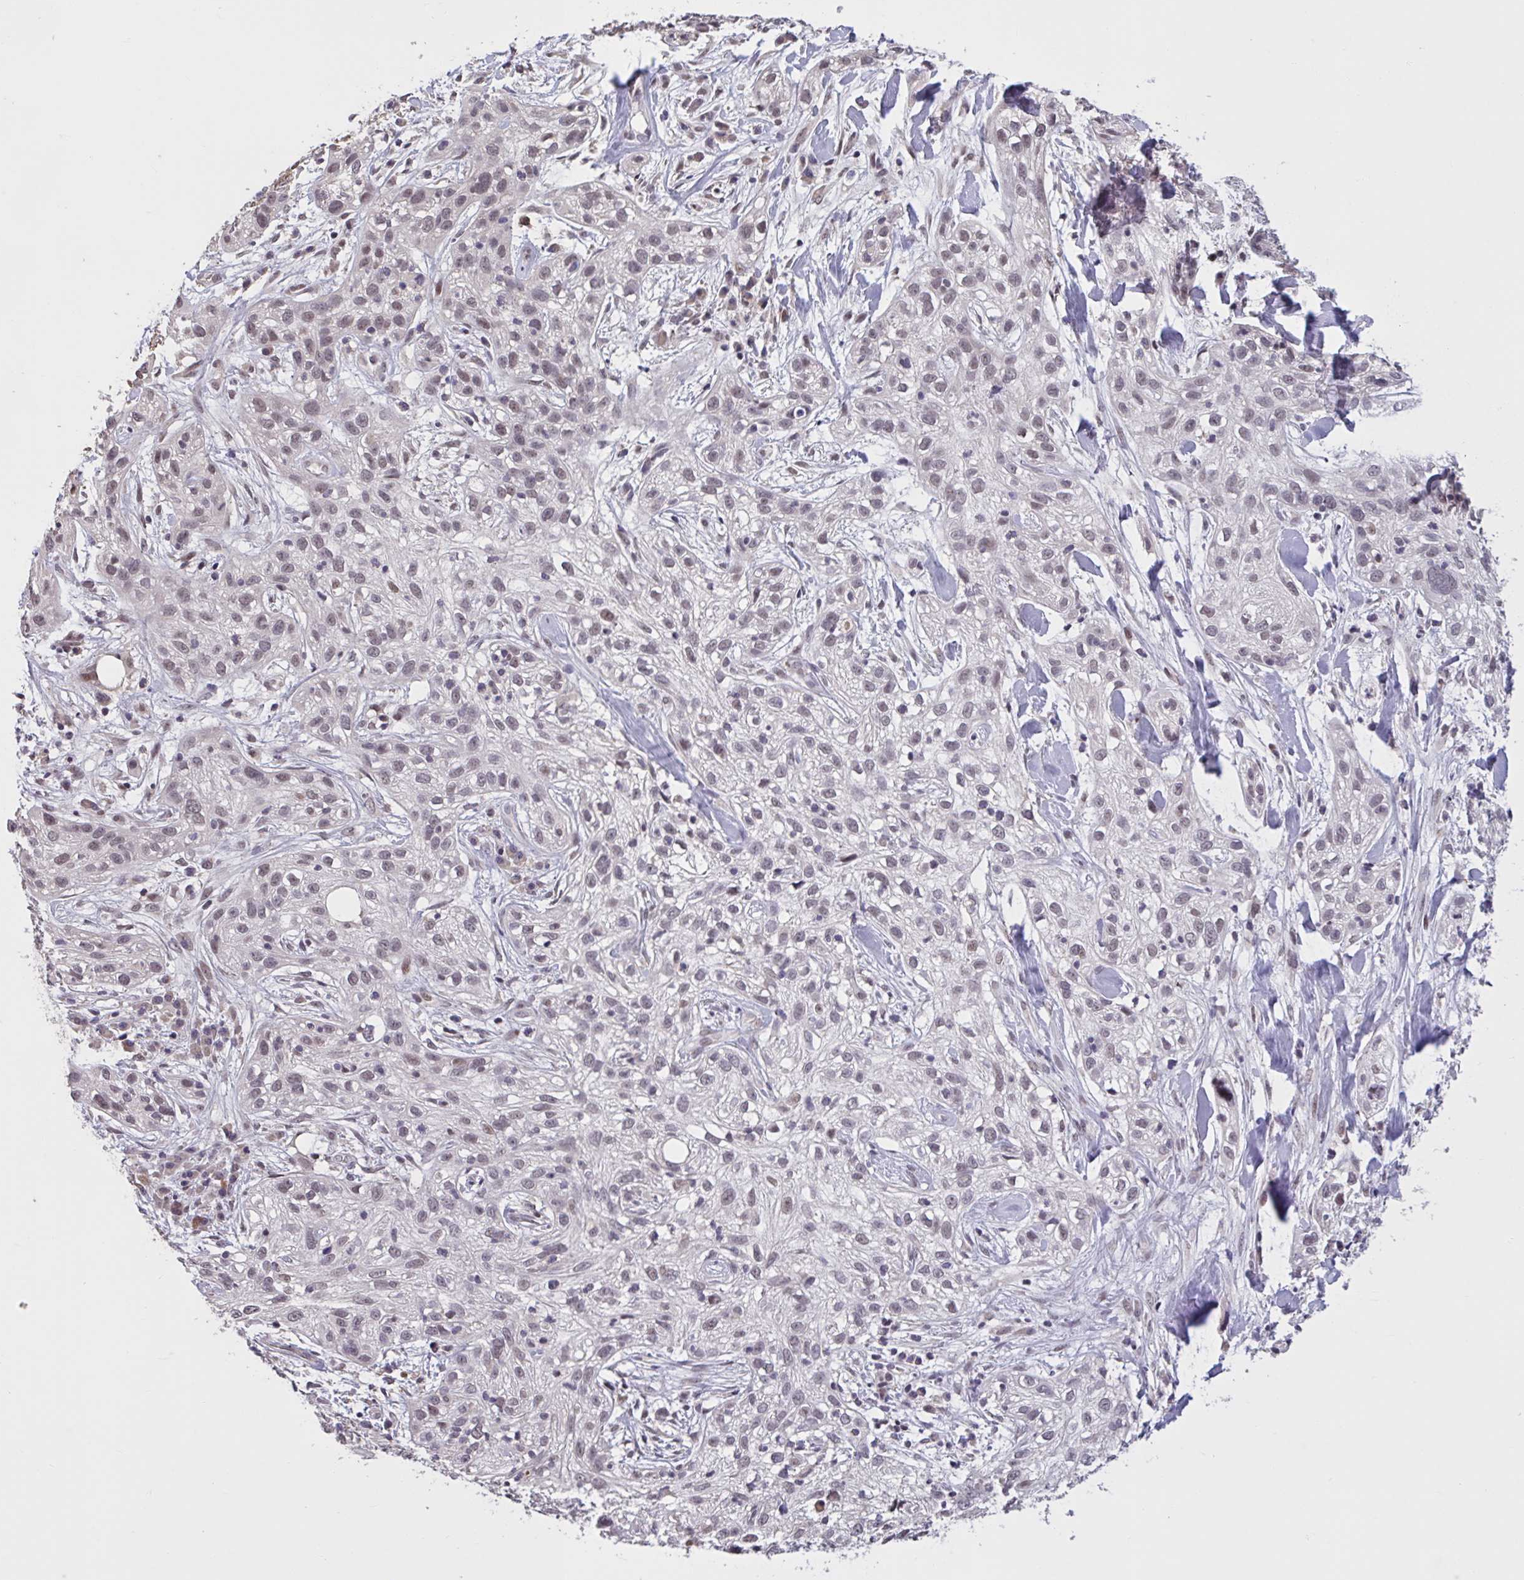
{"staining": {"intensity": "weak", "quantity": "25%-75%", "location": "nuclear"}, "tissue": "skin cancer", "cell_type": "Tumor cells", "image_type": "cancer", "snomed": [{"axis": "morphology", "description": "Squamous cell carcinoma, NOS"}, {"axis": "topography", "description": "Skin"}], "caption": "This is a micrograph of IHC staining of skin cancer, which shows weak expression in the nuclear of tumor cells.", "gene": "ZNF414", "patient": {"sex": "male", "age": 82}}